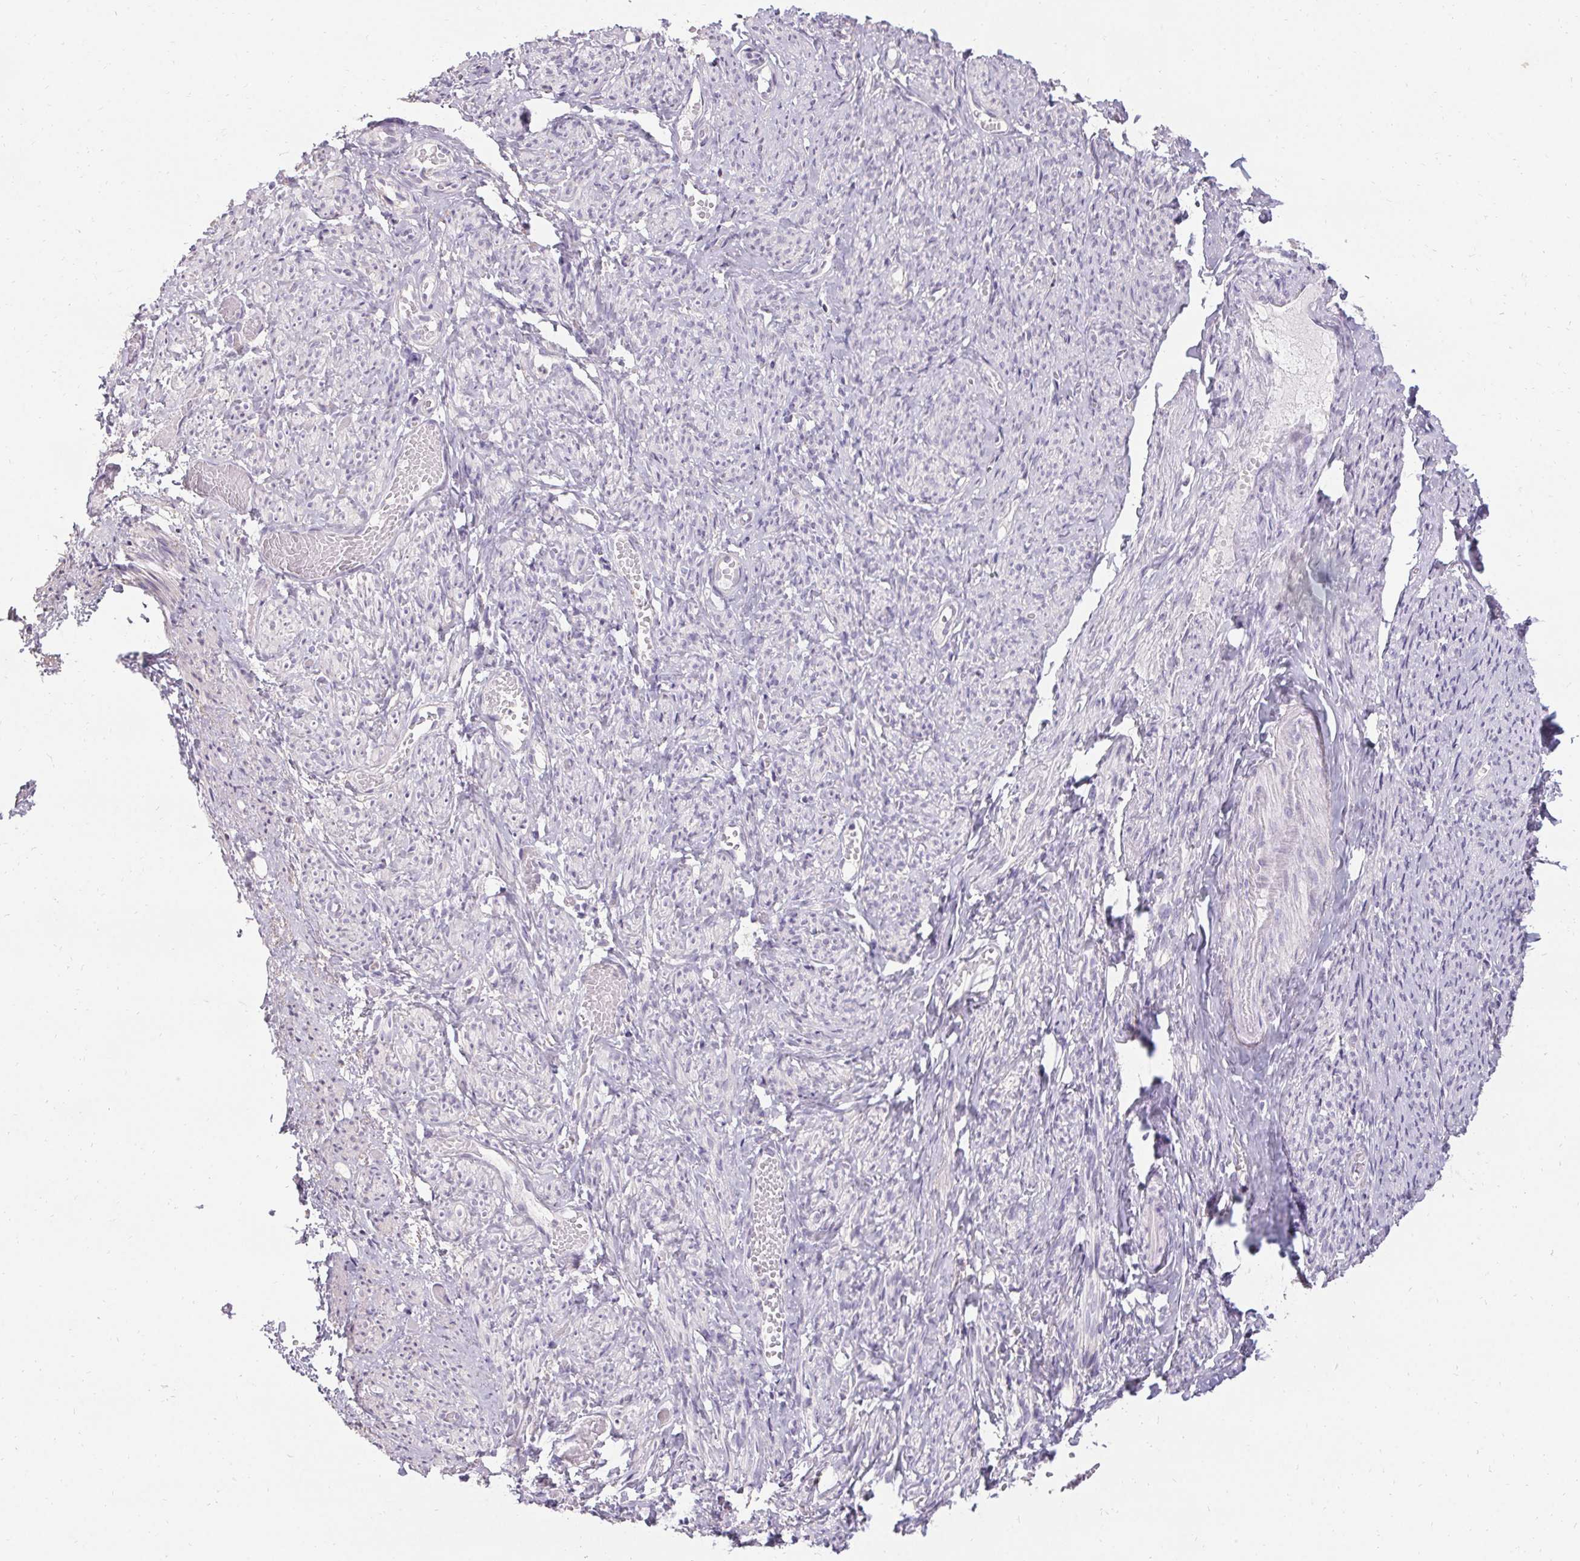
{"staining": {"intensity": "negative", "quantity": "none", "location": "none"}, "tissue": "smooth muscle", "cell_type": "Smooth muscle cells", "image_type": "normal", "snomed": [{"axis": "morphology", "description": "Normal tissue, NOS"}, {"axis": "topography", "description": "Smooth muscle"}], "caption": "An immunohistochemistry micrograph of normal smooth muscle is shown. There is no staining in smooth muscle cells of smooth muscle. The staining was performed using DAB to visualize the protein expression in brown, while the nuclei were stained in blue with hematoxylin (Magnification: 20x).", "gene": "PMEL", "patient": {"sex": "female", "age": 65}}